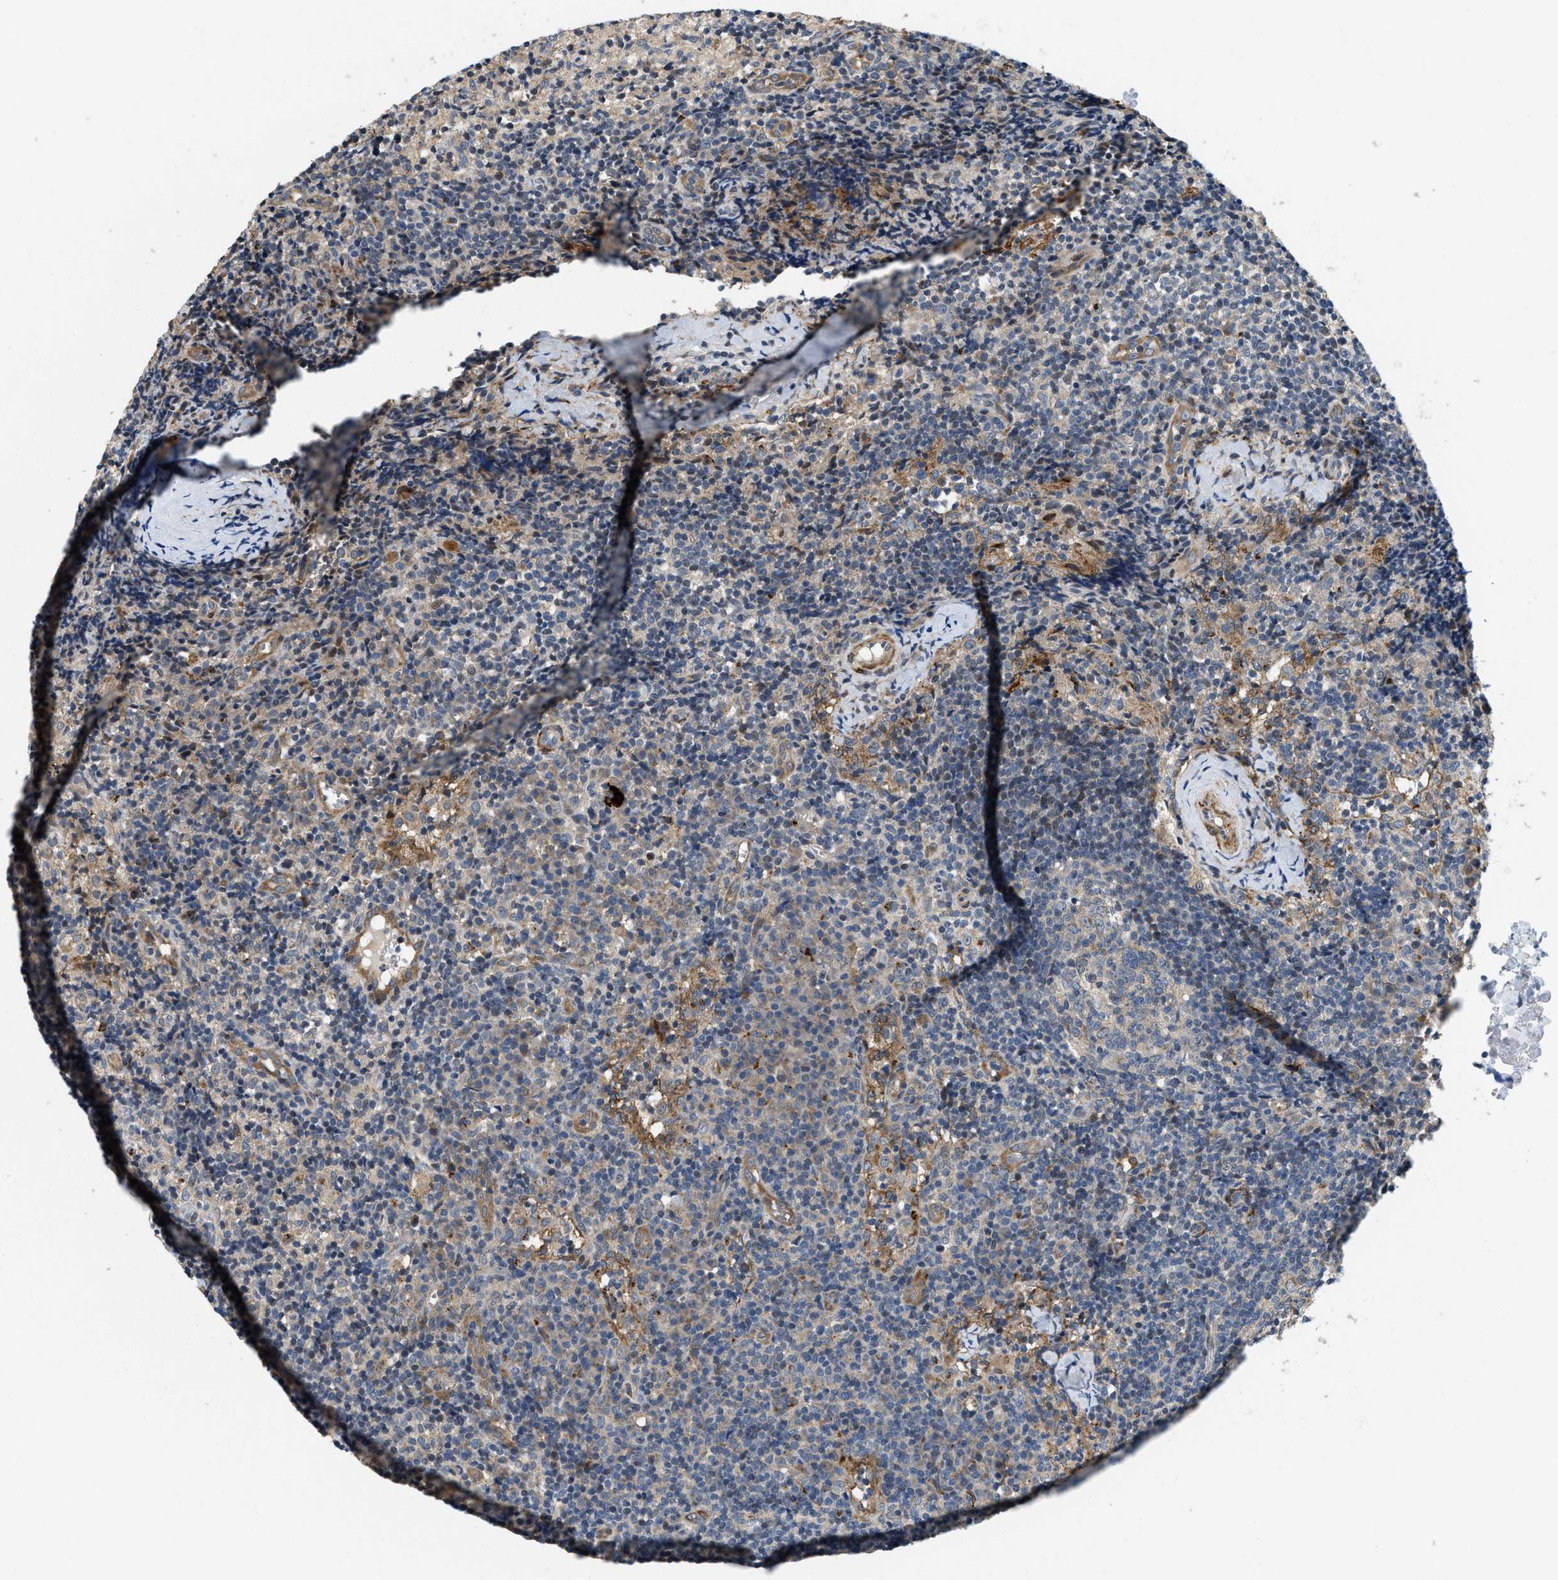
{"staining": {"intensity": "moderate", "quantity": ">75%", "location": "cytoplasmic/membranous"}, "tissue": "lymph node", "cell_type": "Germinal center cells", "image_type": "normal", "snomed": [{"axis": "morphology", "description": "Normal tissue, NOS"}, {"axis": "morphology", "description": "Inflammation, NOS"}, {"axis": "topography", "description": "Lymph node"}], "caption": "High-magnification brightfield microscopy of benign lymph node stained with DAB (3,3'-diaminobenzidine) (brown) and counterstained with hematoxylin (blue). germinal center cells exhibit moderate cytoplasmic/membranous expression is seen in about>75% of cells. The protein is shown in brown color, while the nuclei are stained blue.", "gene": "ZNF599", "patient": {"sex": "male", "age": 55}}